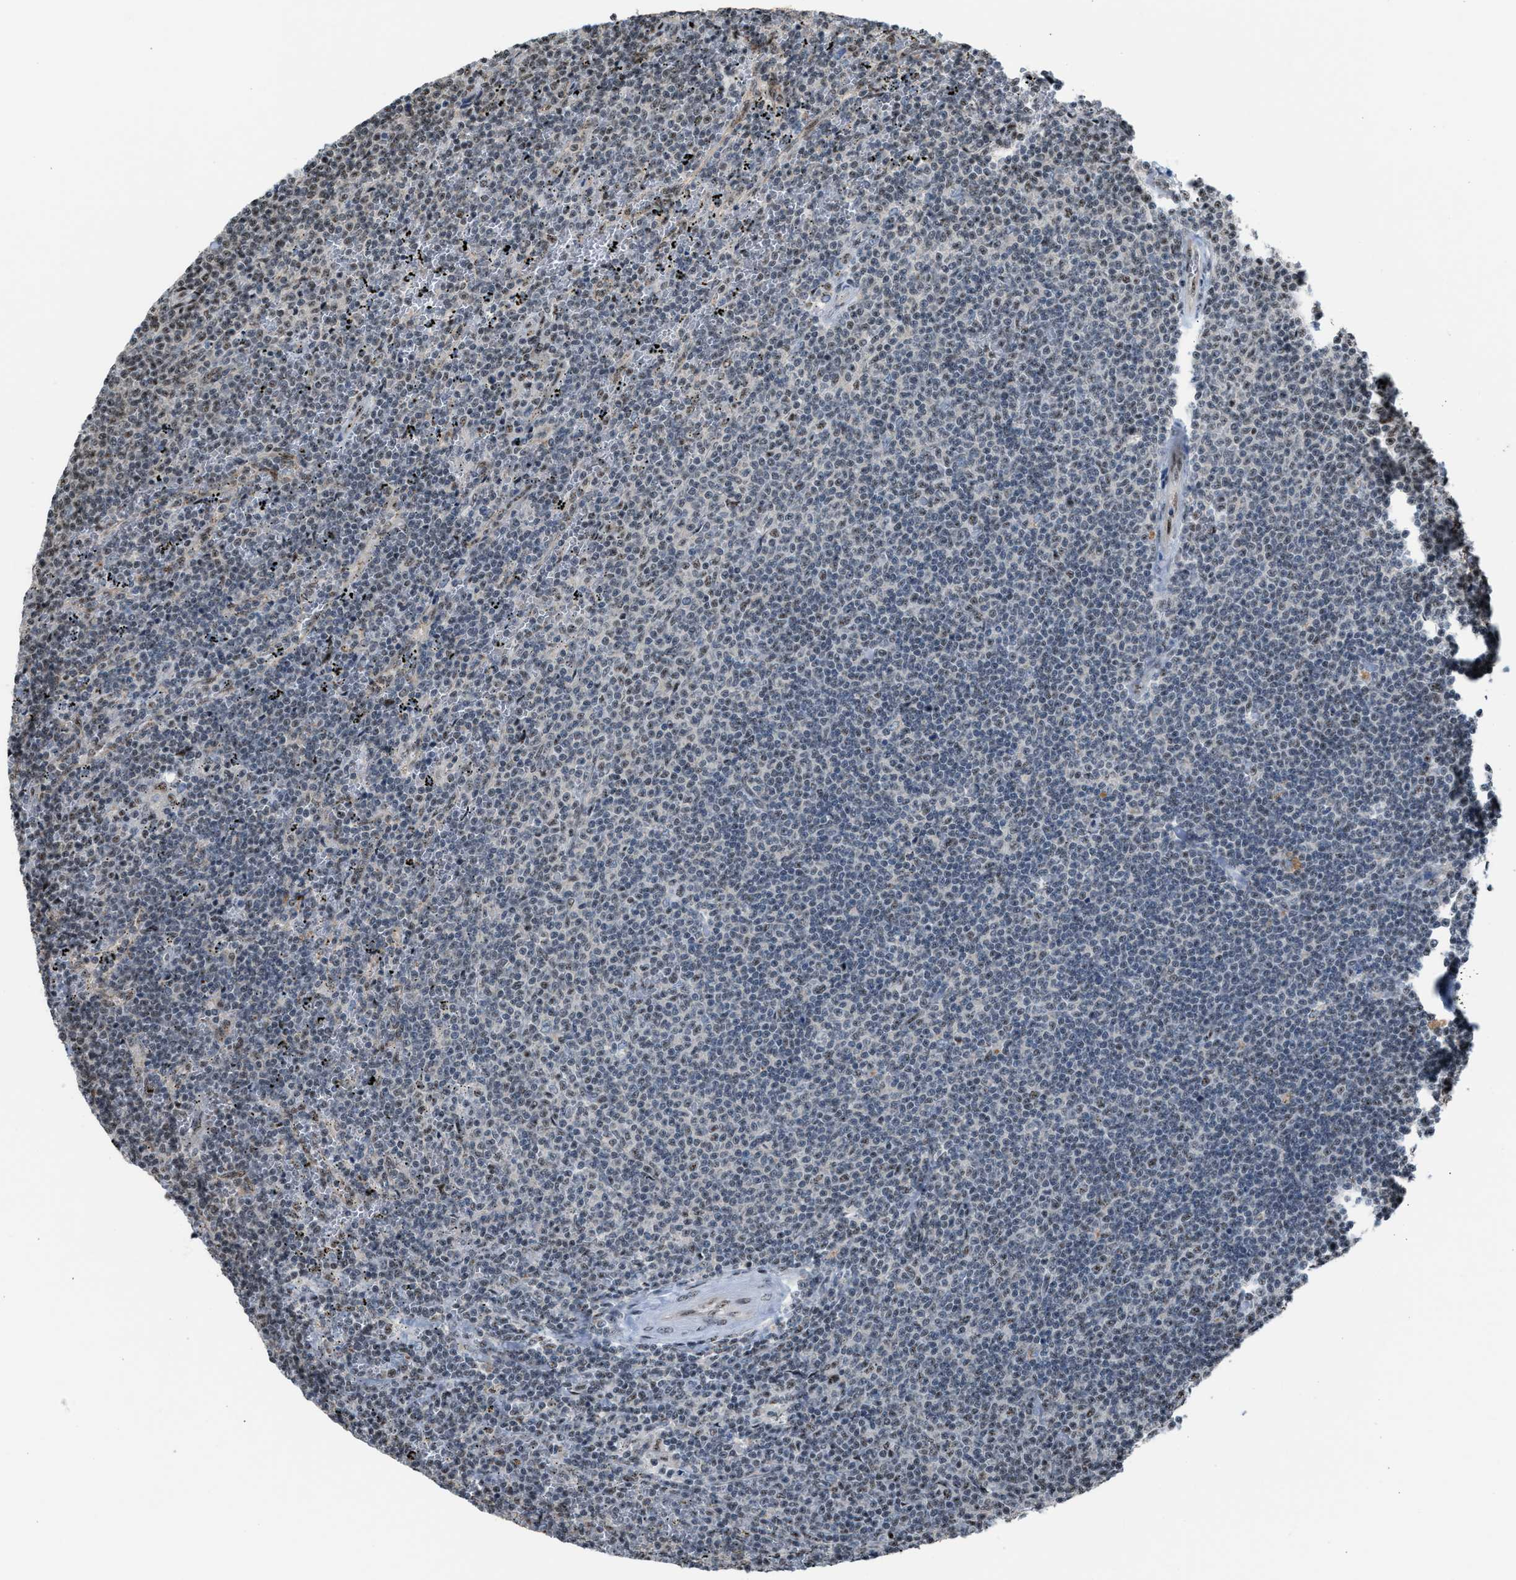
{"staining": {"intensity": "weak", "quantity": "<25%", "location": "nuclear"}, "tissue": "lymphoma", "cell_type": "Tumor cells", "image_type": "cancer", "snomed": [{"axis": "morphology", "description": "Malignant lymphoma, non-Hodgkin's type, Low grade"}, {"axis": "topography", "description": "Spleen"}], "caption": "Immunohistochemical staining of human lymphoma demonstrates no significant positivity in tumor cells. Brightfield microscopy of immunohistochemistry stained with DAB (3,3'-diaminobenzidine) (brown) and hematoxylin (blue), captured at high magnification.", "gene": "CENPP", "patient": {"sex": "female", "age": 50}}